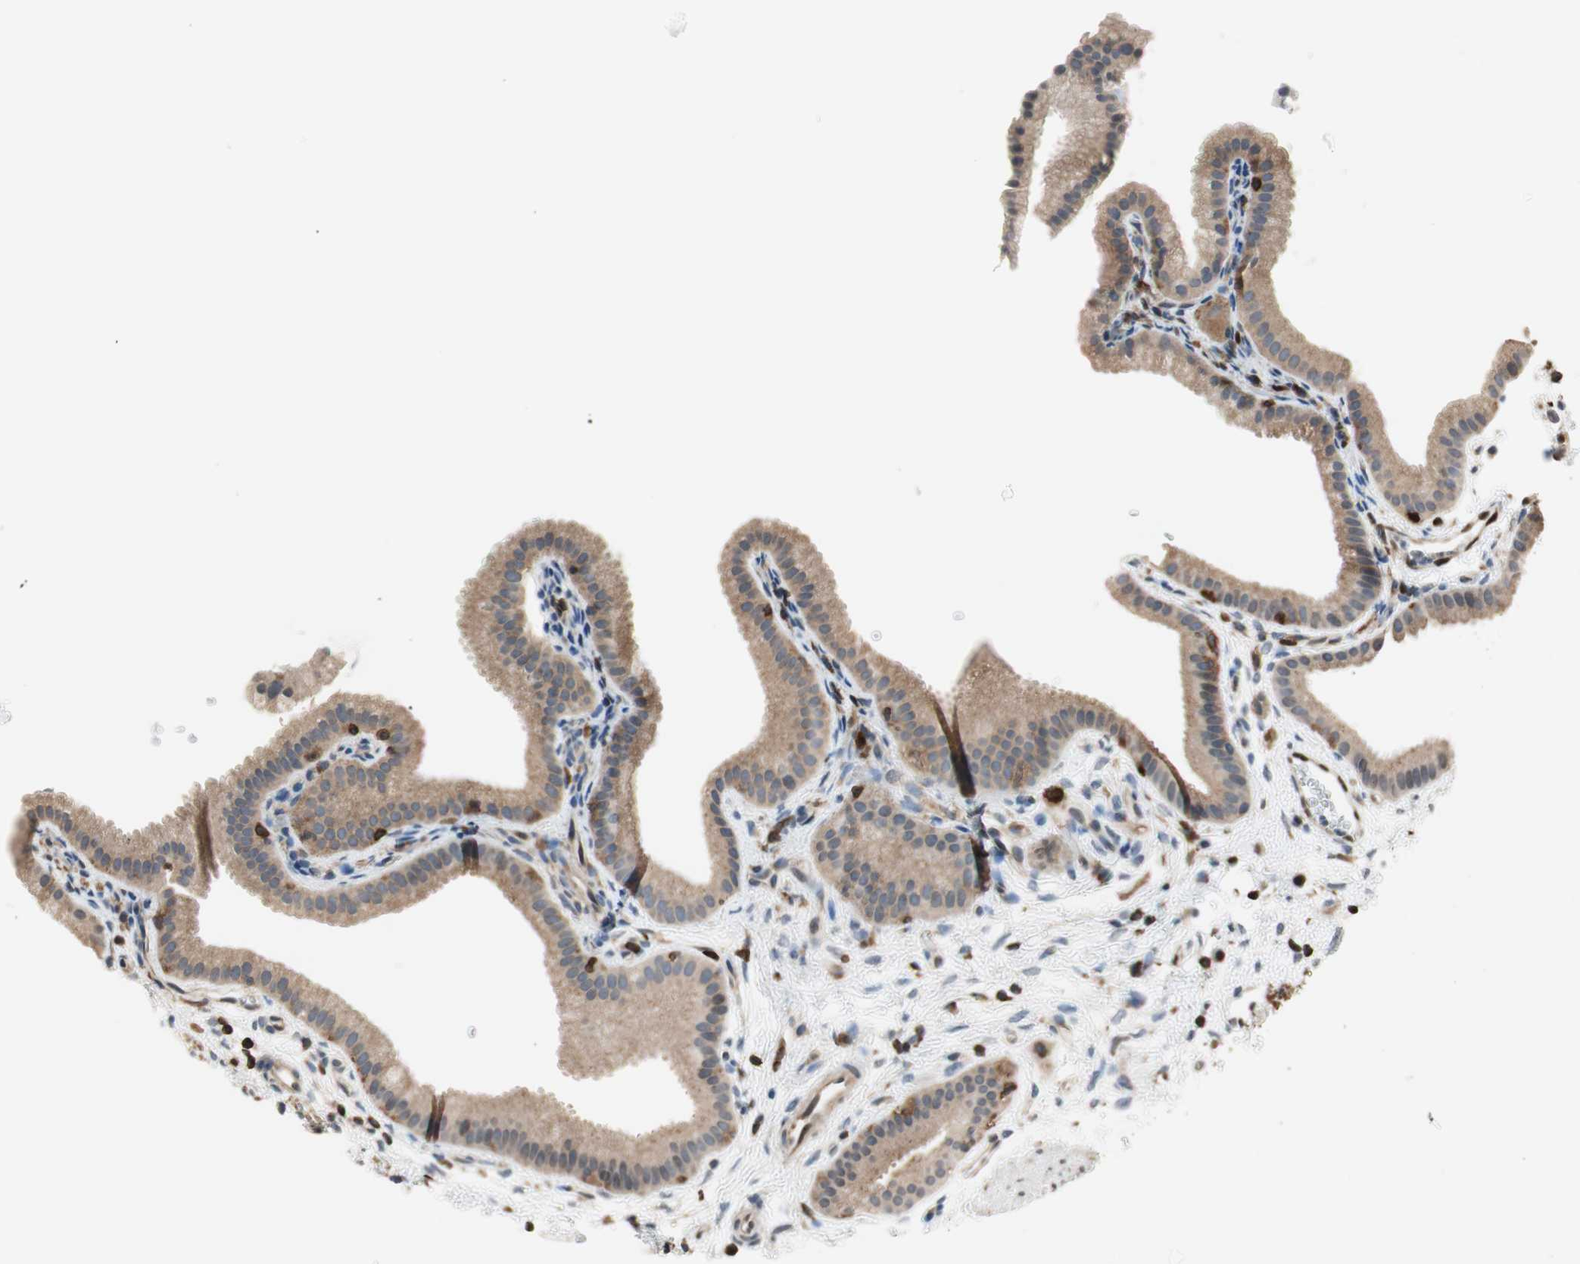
{"staining": {"intensity": "moderate", "quantity": ">75%", "location": "cytoplasmic/membranous"}, "tissue": "gallbladder", "cell_type": "Glandular cells", "image_type": "normal", "snomed": [{"axis": "morphology", "description": "Normal tissue, NOS"}, {"axis": "topography", "description": "Gallbladder"}], "caption": "A photomicrograph showing moderate cytoplasmic/membranous staining in approximately >75% of glandular cells in benign gallbladder, as visualized by brown immunohistochemical staining.", "gene": "NFATC2", "patient": {"sex": "female", "age": 63}}